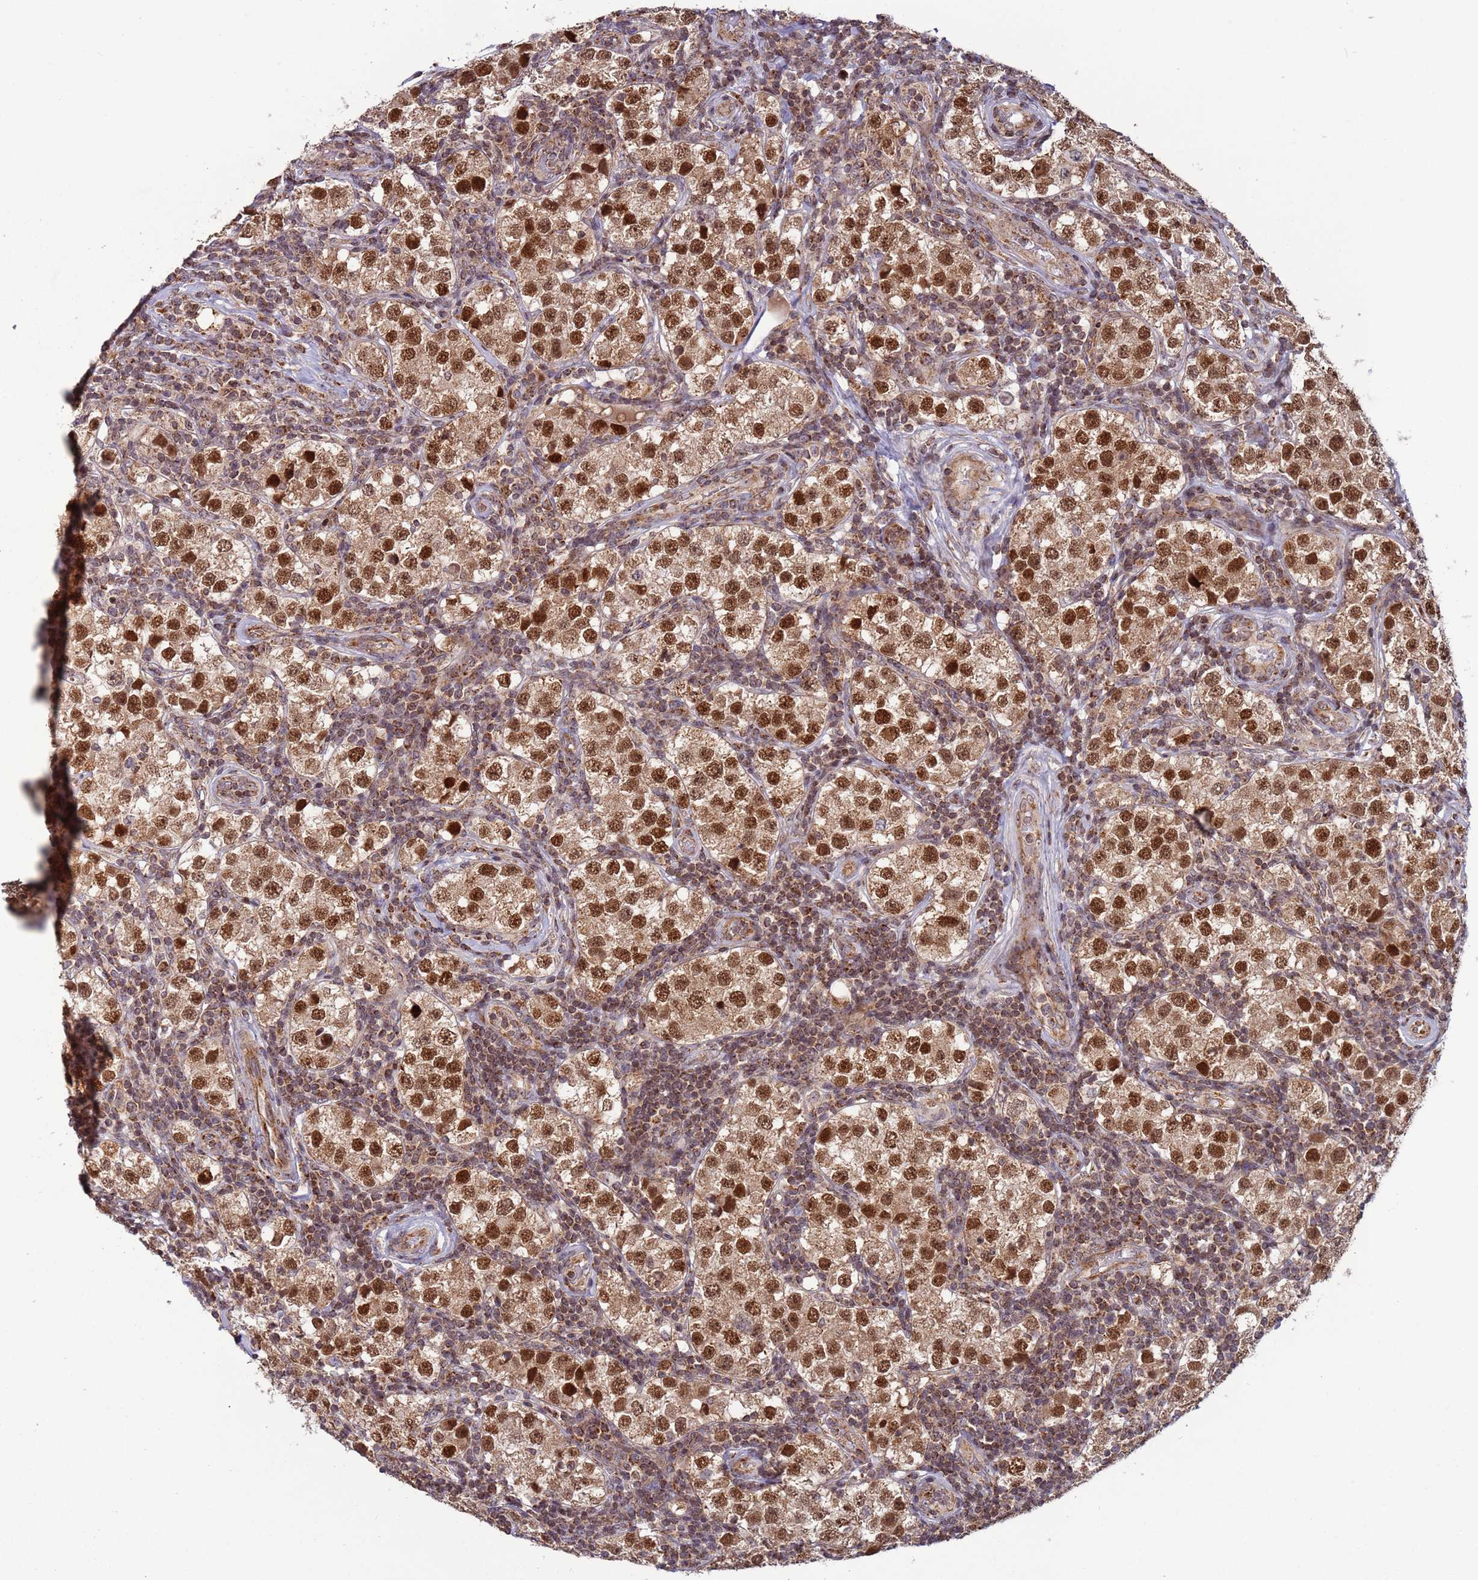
{"staining": {"intensity": "strong", "quantity": ">75%", "location": "nuclear"}, "tissue": "testis cancer", "cell_type": "Tumor cells", "image_type": "cancer", "snomed": [{"axis": "morphology", "description": "Seminoma, NOS"}, {"axis": "topography", "description": "Testis"}], "caption": "A micrograph showing strong nuclear expression in approximately >75% of tumor cells in seminoma (testis), as visualized by brown immunohistochemical staining.", "gene": "RCOR2", "patient": {"sex": "male", "age": 34}}